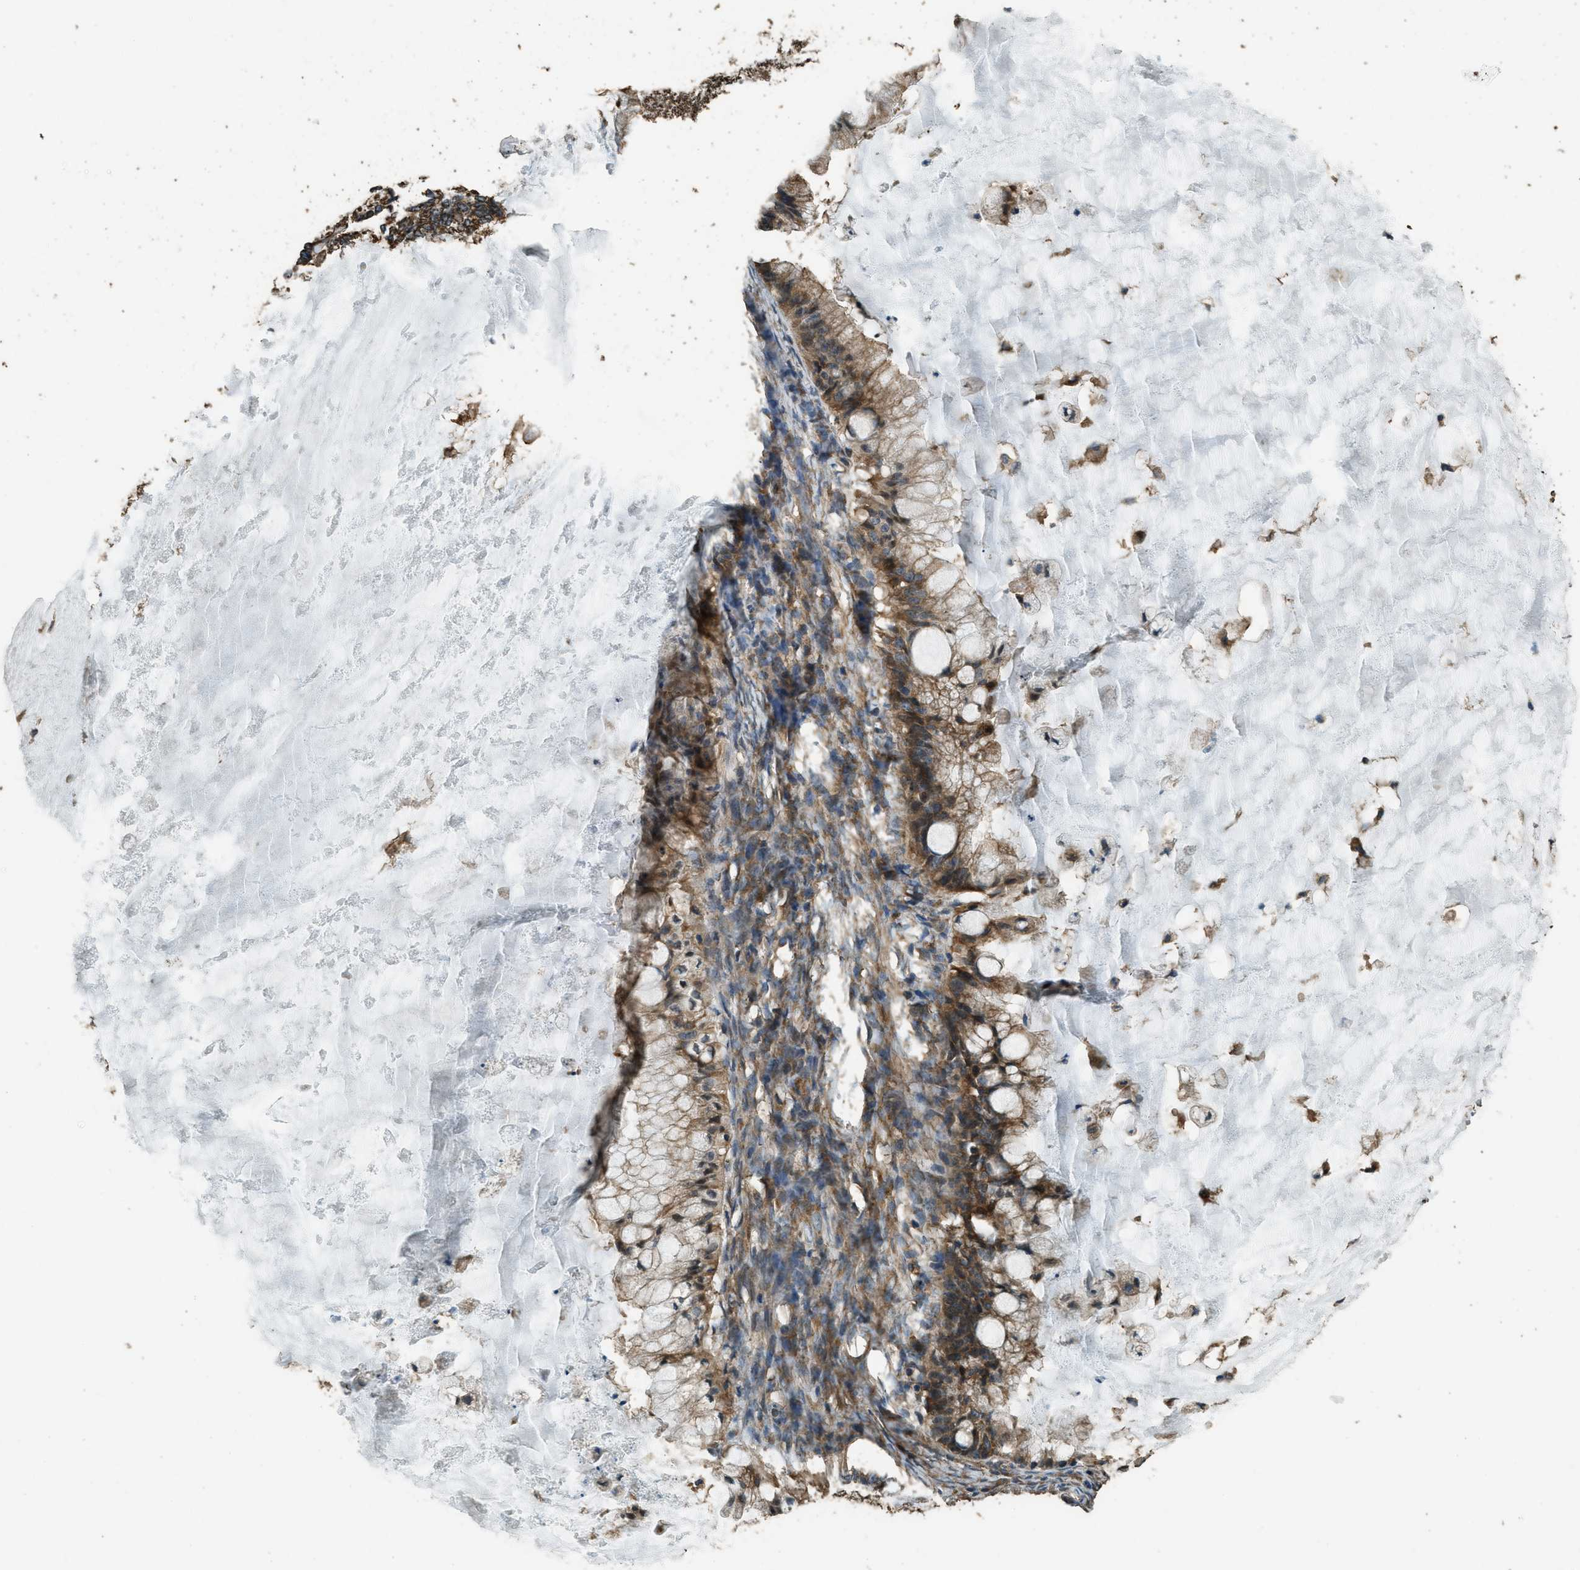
{"staining": {"intensity": "moderate", "quantity": ">75%", "location": "cytoplasmic/membranous"}, "tissue": "ovarian cancer", "cell_type": "Tumor cells", "image_type": "cancer", "snomed": [{"axis": "morphology", "description": "Cystadenocarcinoma, mucinous, NOS"}, {"axis": "topography", "description": "Ovary"}], "caption": "A micrograph of ovarian cancer stained for a protein exhibits moderate cytoplasmic/membranous brown staining in tumor cells.", "gene": "MARS1", "patient": {"sex": "female", "age": 57}}